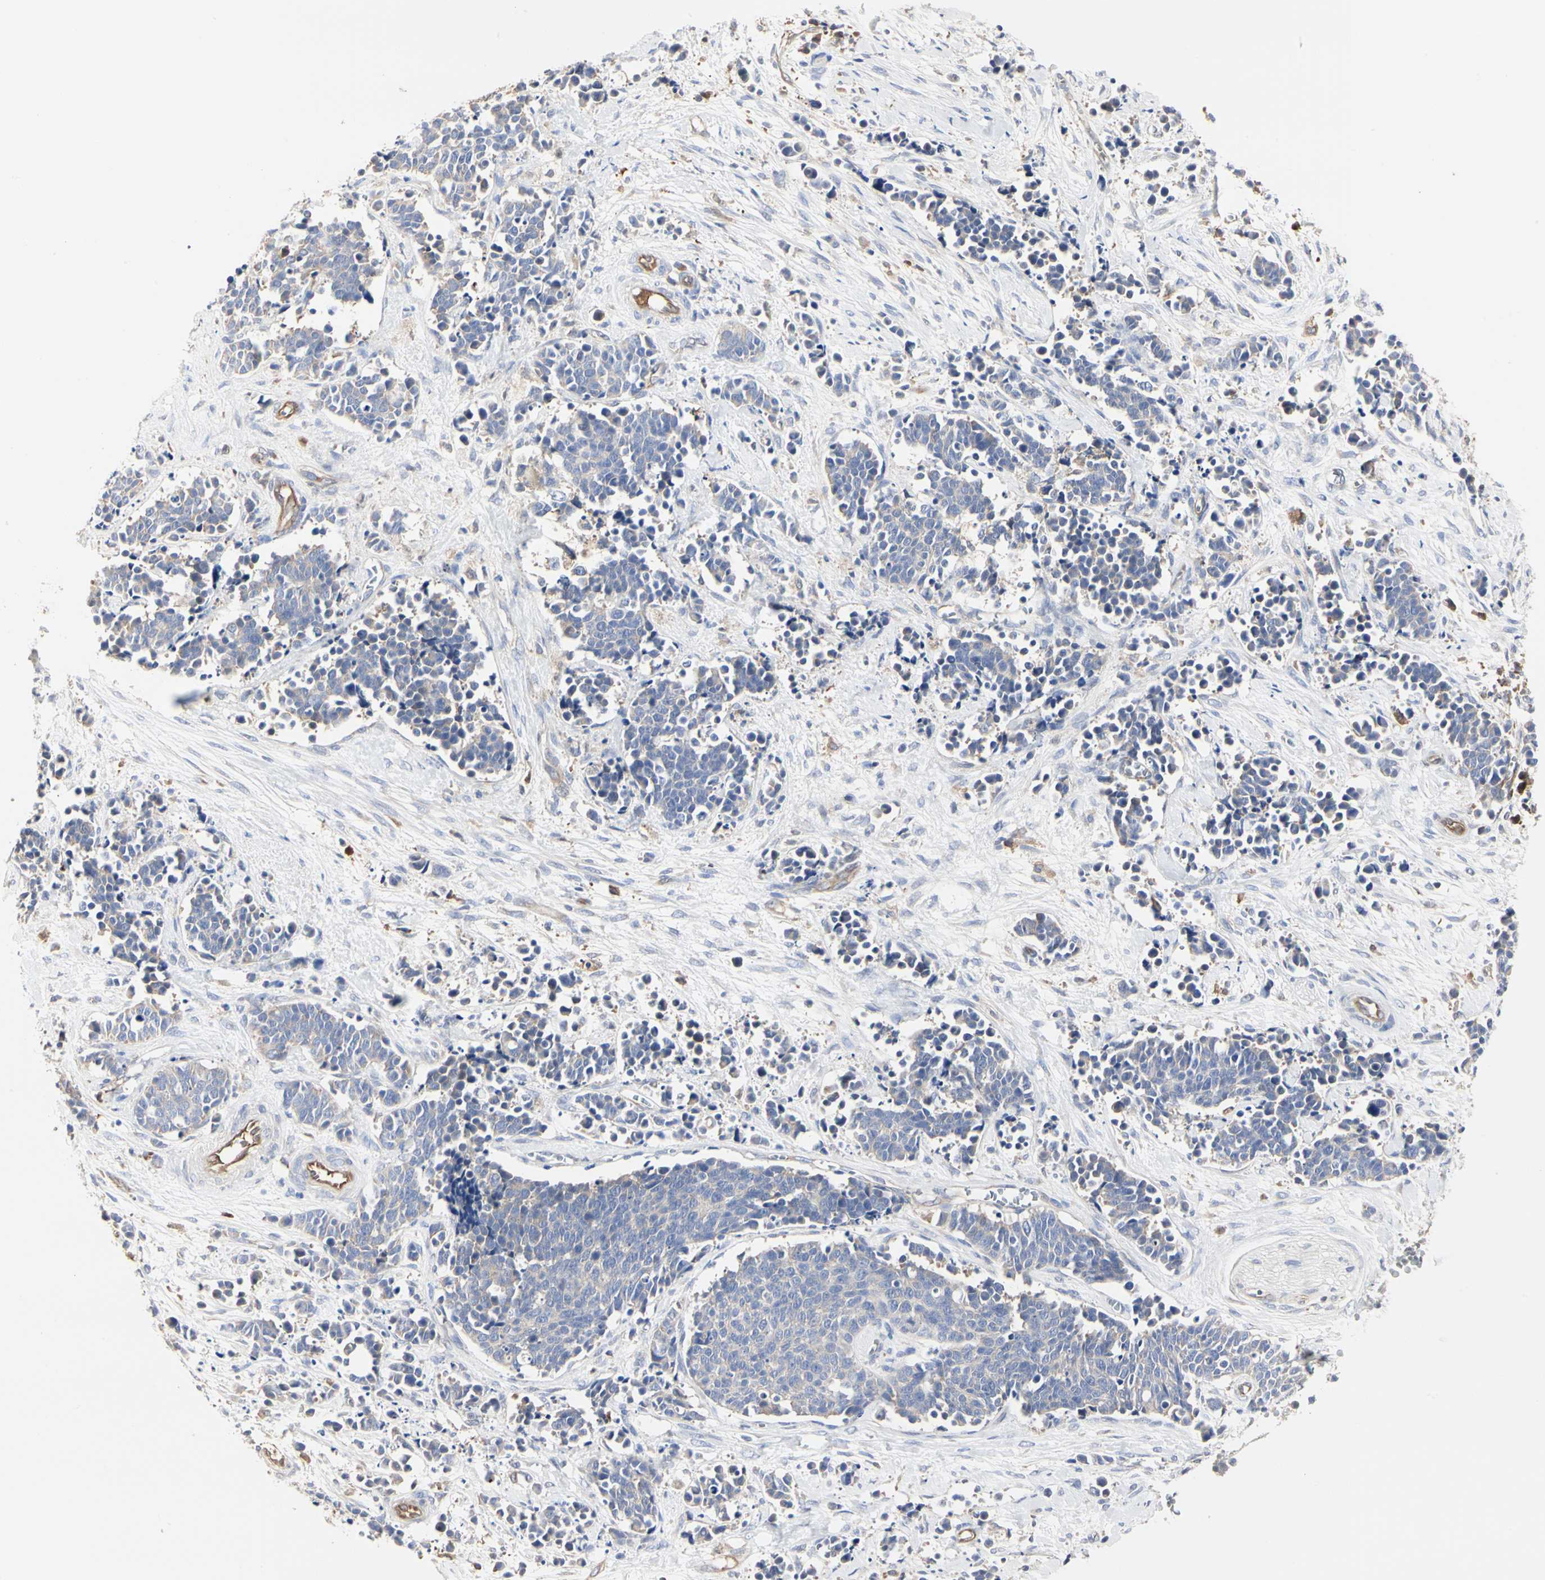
{"staining": {"intensity": "negative", "quantity": "none", "location": "none"}, "tissue": "cervical cancer", "cell_type": "Tumor cells", "image_type": "cancer", "snomed": [{"axis": "morphology", "description": "Squamous cell carcinoma, NOS"}, {"axis": "topography", "description": "Cervix"}], "caption": "An image of human cervical cancer (squamous cell carcinoma) is negative for staining in tumor cells. The staining was performed using DAB to visualize the protein expression in brown, while the nuclei were stained in blue with hematoxylin (Magnification: 20x).", "gene": "C3orf52", "patient": {"sex": "female", "age": 35}}